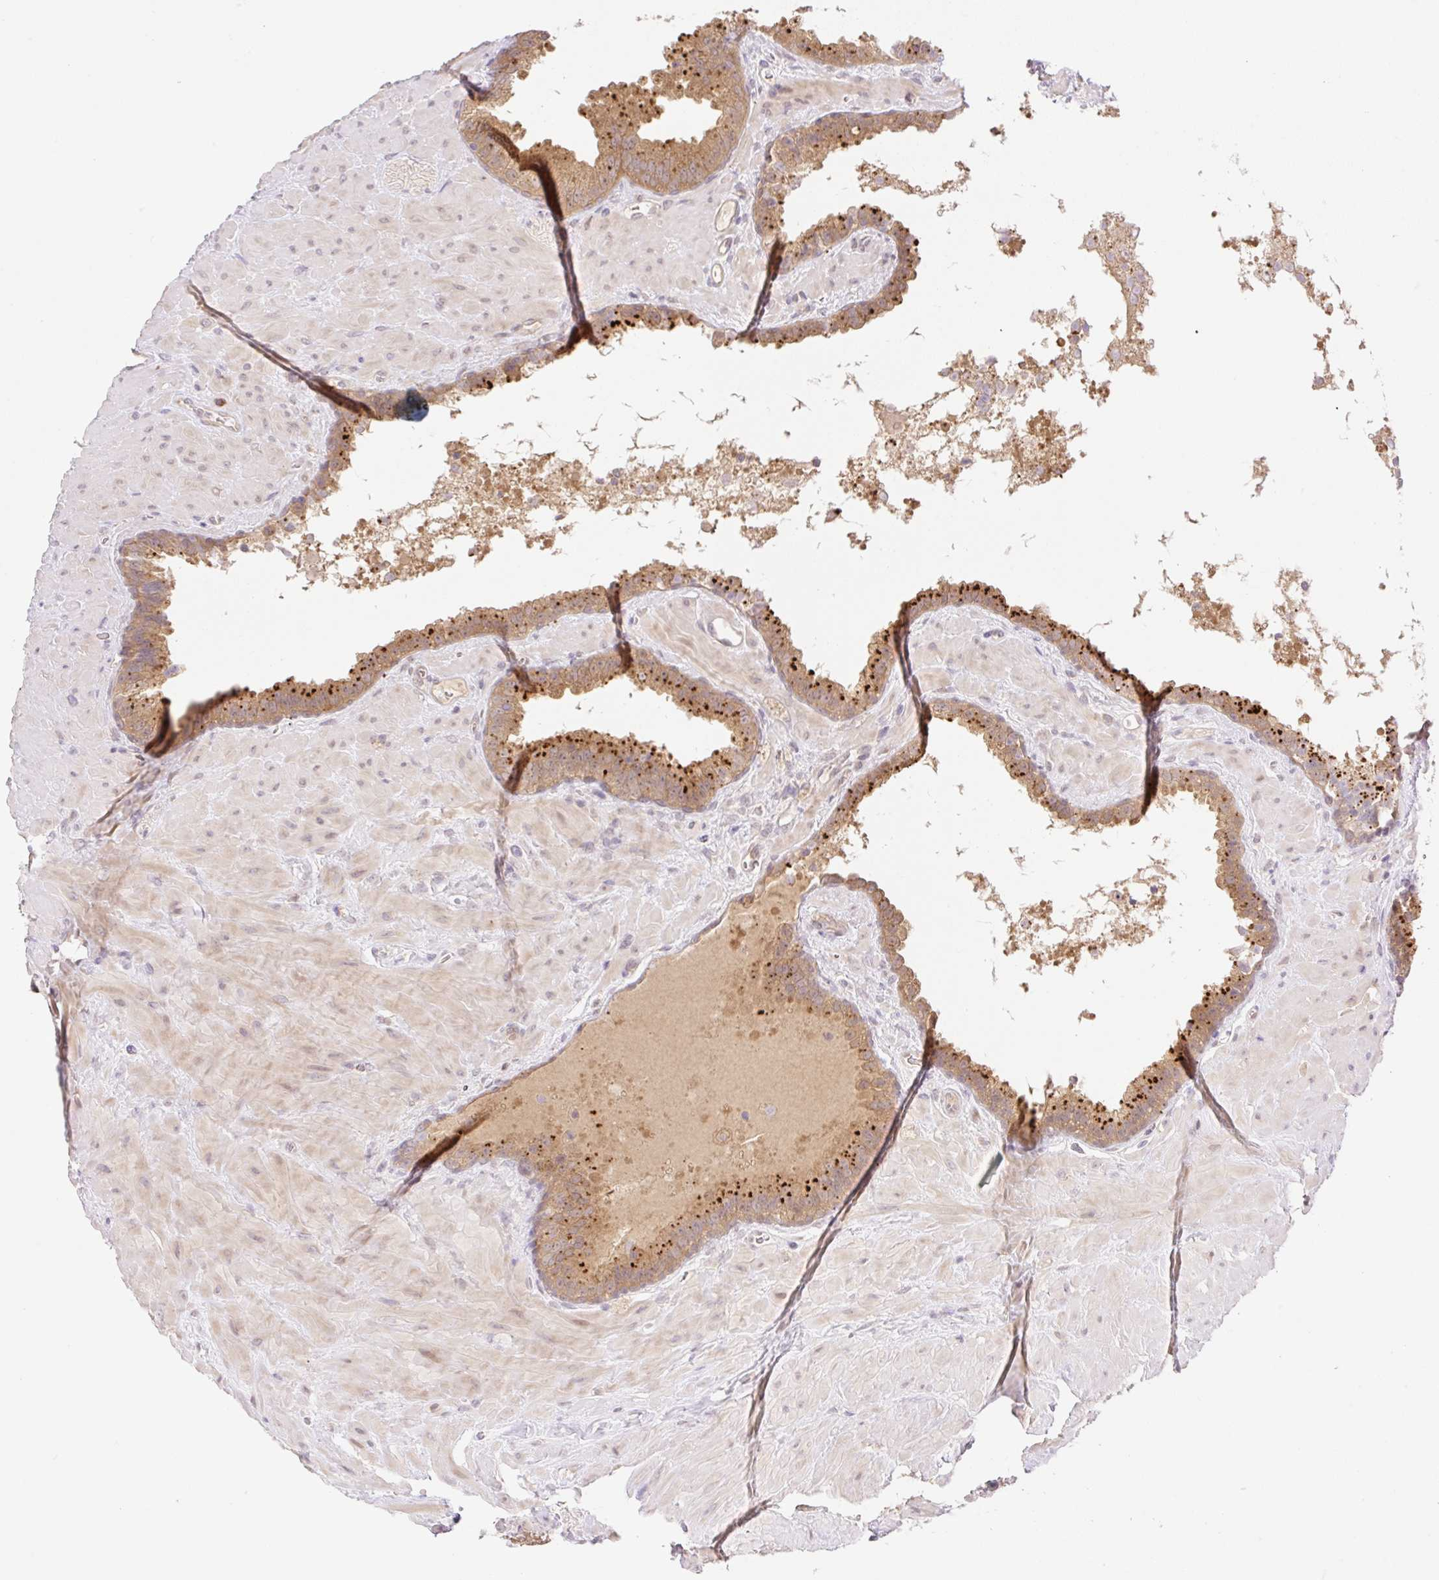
{"staining": {"intensity": "moderate", "quantity": ">75%", "location": "cytoplasmic/membranous"}, "tissue": "prostate cancer", "cell_type": "Tumor cells", "image_type": "cancer", "snomed": [{"axis": "morphology", "description": "Adenocarcinoma, Low grade"}, {"axis": "topography", "description": "Prostate"}], "caption": "Brown immunohistochemical staining in prostate cancer (low-grade adenocarcinoma) exhibits moderate cytoplasmic/membranous positivity in about >75% of tumor cells.", "gene": "VPS25", "patient": {"sex": "male", "age": 62}}